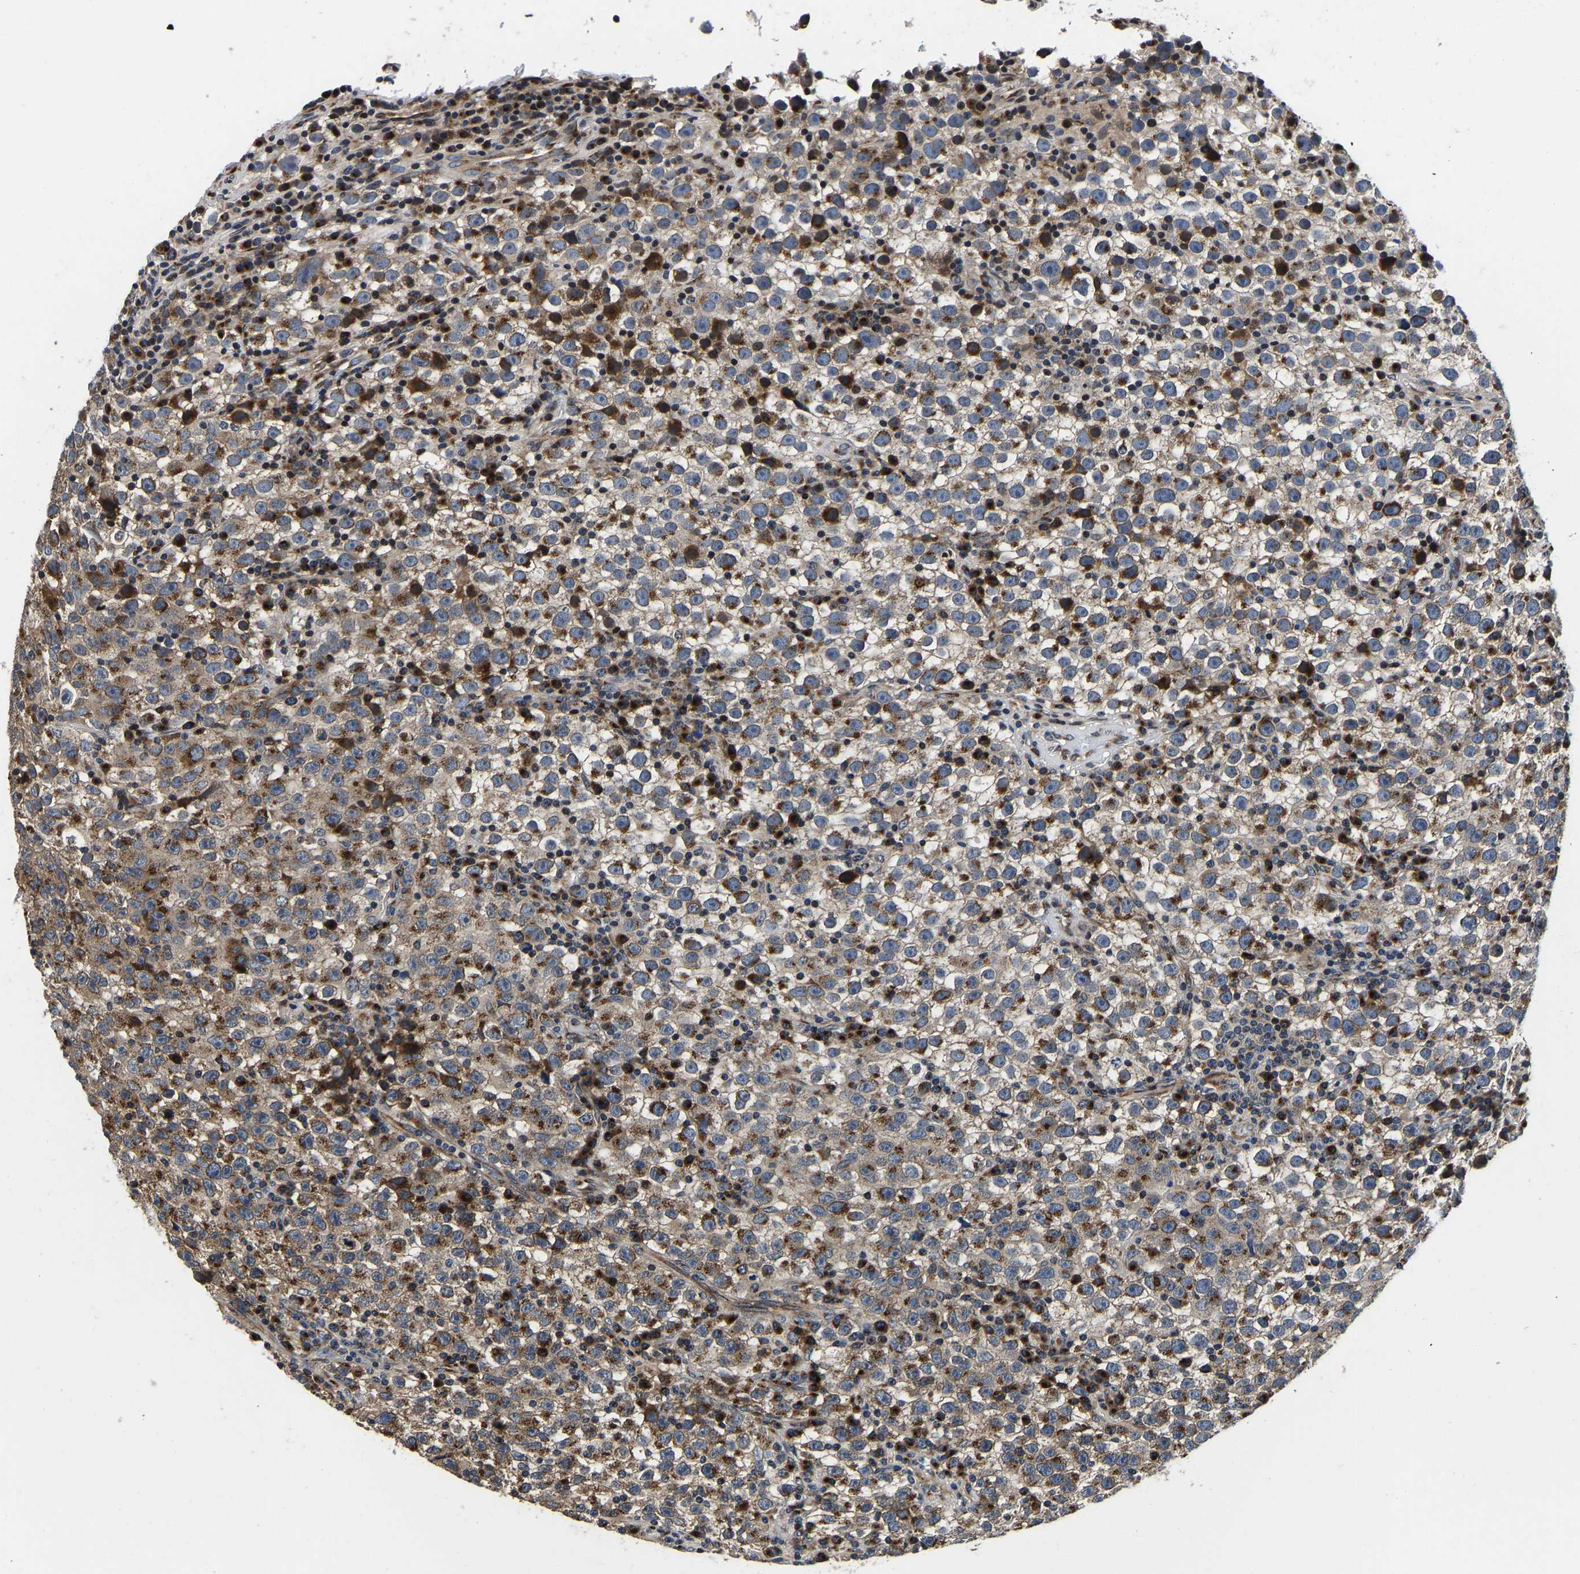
{"staining": {"intensity": "strong", "quantity": ">75%", "location": "cytoplasmic/membranous"}, "tissue": "testis cancer", "cell_type": "Tumor cells", "image_type": "cancer", "snomed": [{"axis": "morphology", "description": "Seminoma, NOS"}, {"axis": "topography", "description": "Testis"}], "caption": "This image reveals immunohistochemistry staining of testis seminoma, with high strong cytoplasmic/membranous expression in about >75% of tumor cells.", "gene": "RABAC1", "patient": {"sex": "male", "age": 22}}